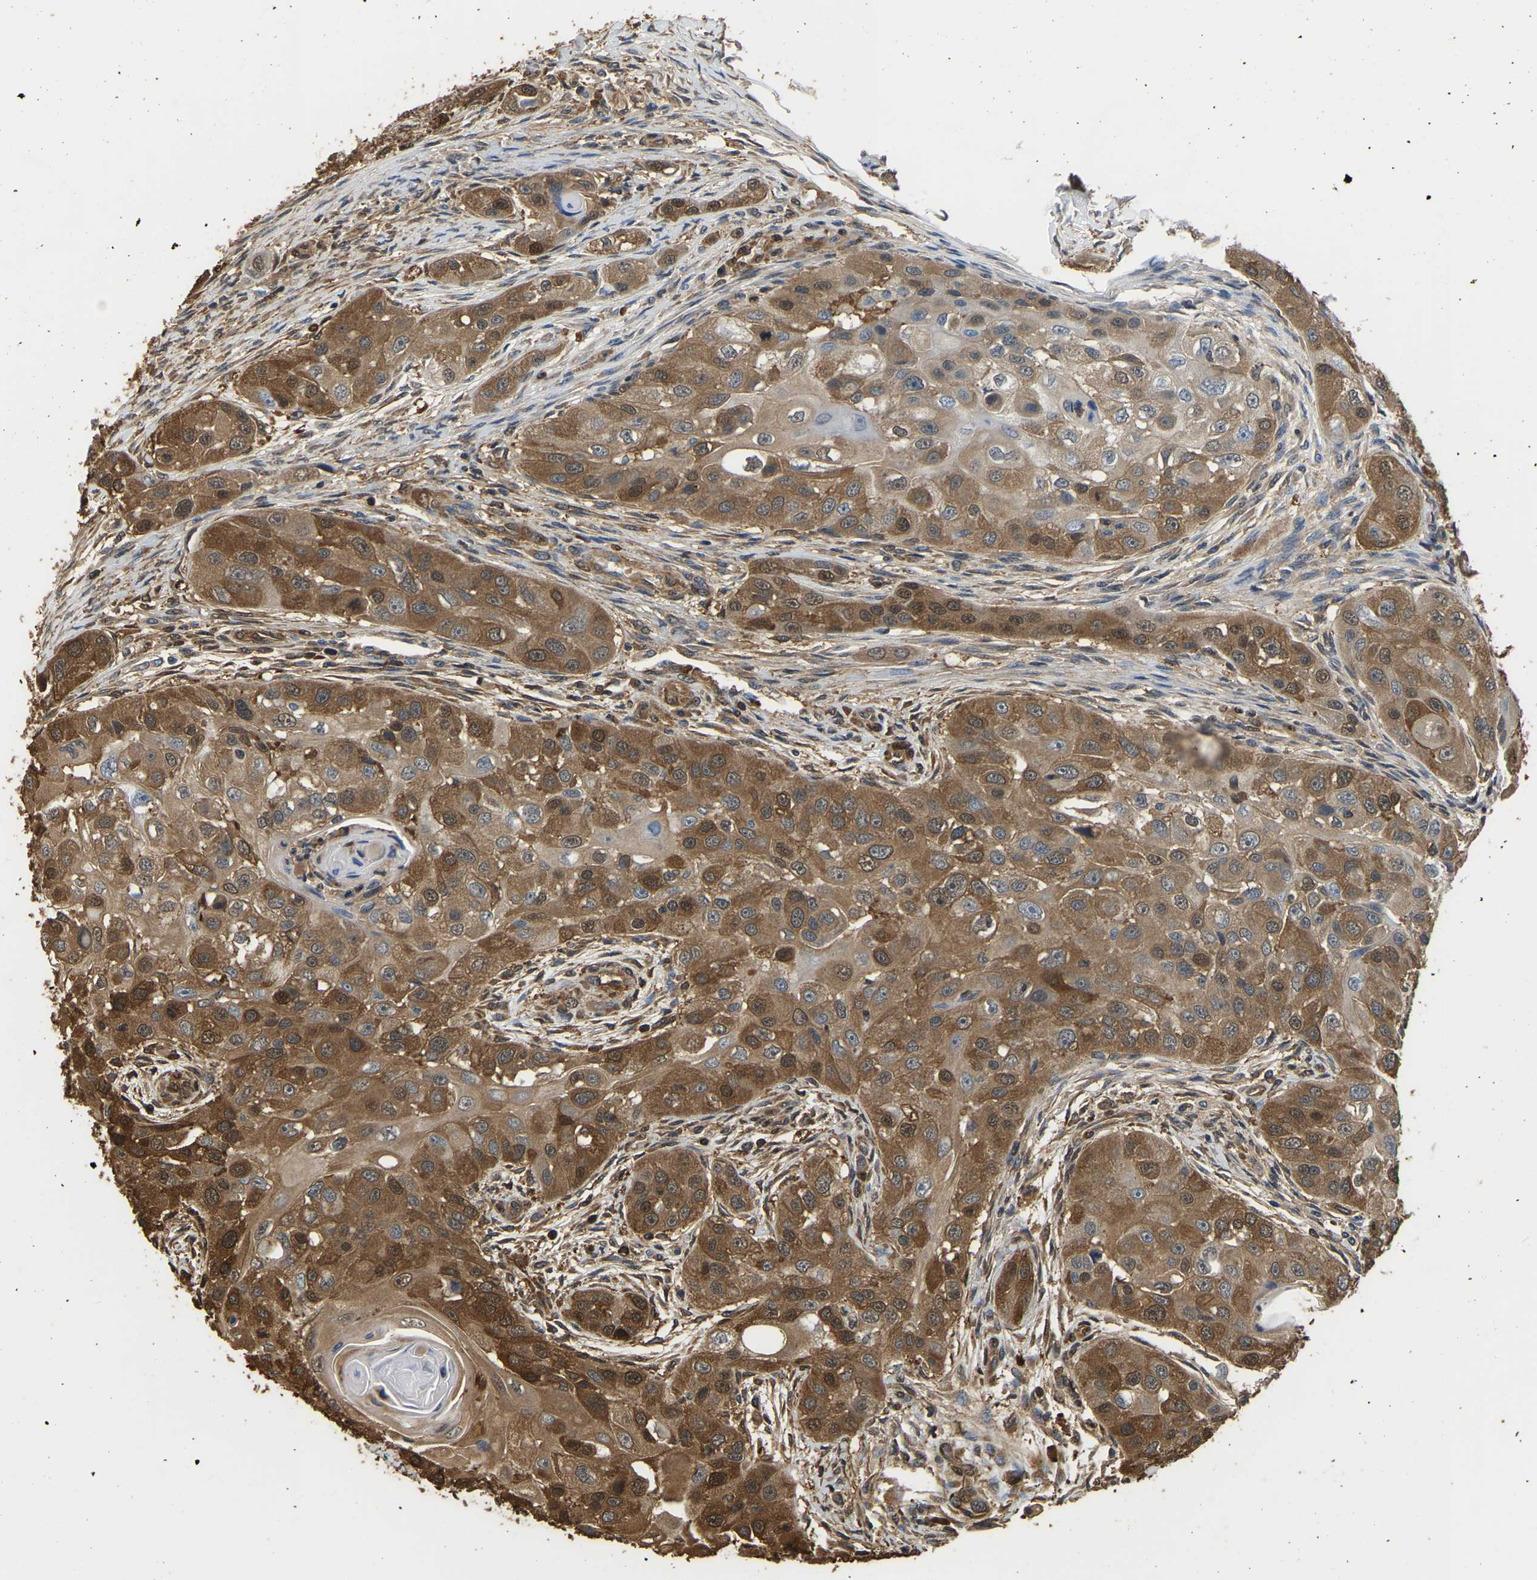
{"staining": {"intensity": "moderate", "quantity": ">75%", "location": "cytoplasmic/membranous"}, "tissue": "head and neck cancer", "cell_type": "Tumor cells", "image_type": "cancer", "snomed": [{"axis": "morphology", "description": "Normal tissue, NOS"}, {"axis": "morphology", "description": "Squamous cell carcinoma, NOS"}, {"axis": "topography", "description": "Skeletal muscle"}, {"axis": "topography", "description": "Head-Neck"}], "caption": "Immunohistochemical staining of squamous cell carcinoma (head and neck) shows moderate cytoplasmic/membranous protein positivity in about >75% of tumor cells.", "gene": "LDHB", "patient": {"sex": "male", "age": 51}}